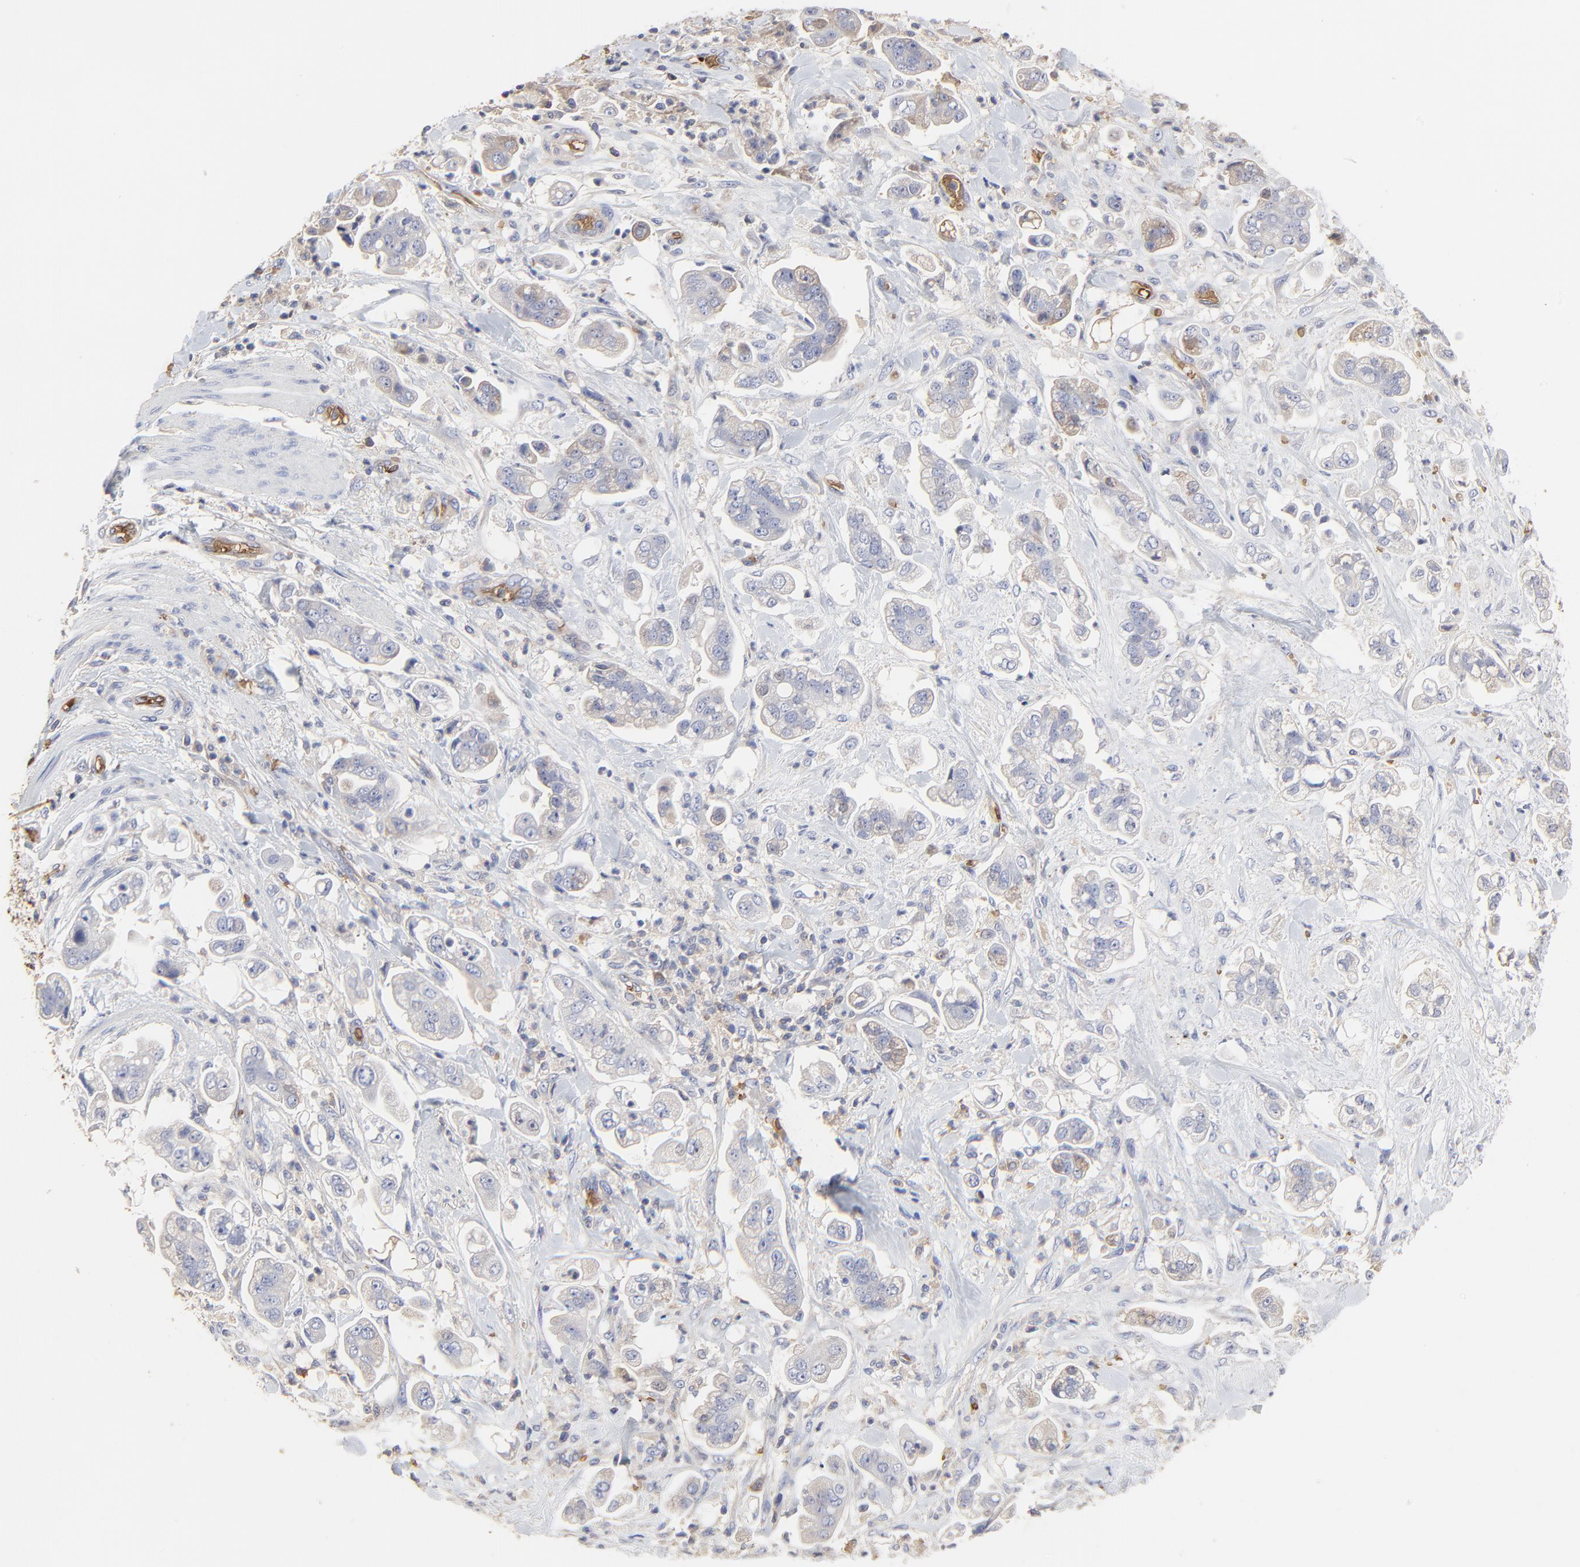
{"staining": {"intensity": "weak", "quantity": "<25%", "location": "cytoplasmic/membranous"}, "tissue": "stomach cancer", "cell_type": "Tumor cells", "image_type": "cancer", "snomed": [{"axis": "morphology", "description": "Adenocarcinoma, NOS"}, {"axis": "topography", "description": "Stomach"}], "caption": "Immunohistochemistry histopathology image of human stomach cancer (adenocarcinoma) stained for a protein (brown), which reveals no expression in tumor cells. (DAB (3,3'-diaminobenzidine) immunohistochemistry visualized using brightfield microscopy, high magnification).", "gene": "PAG1", "patient": {"sex": "male", "age": 62}}